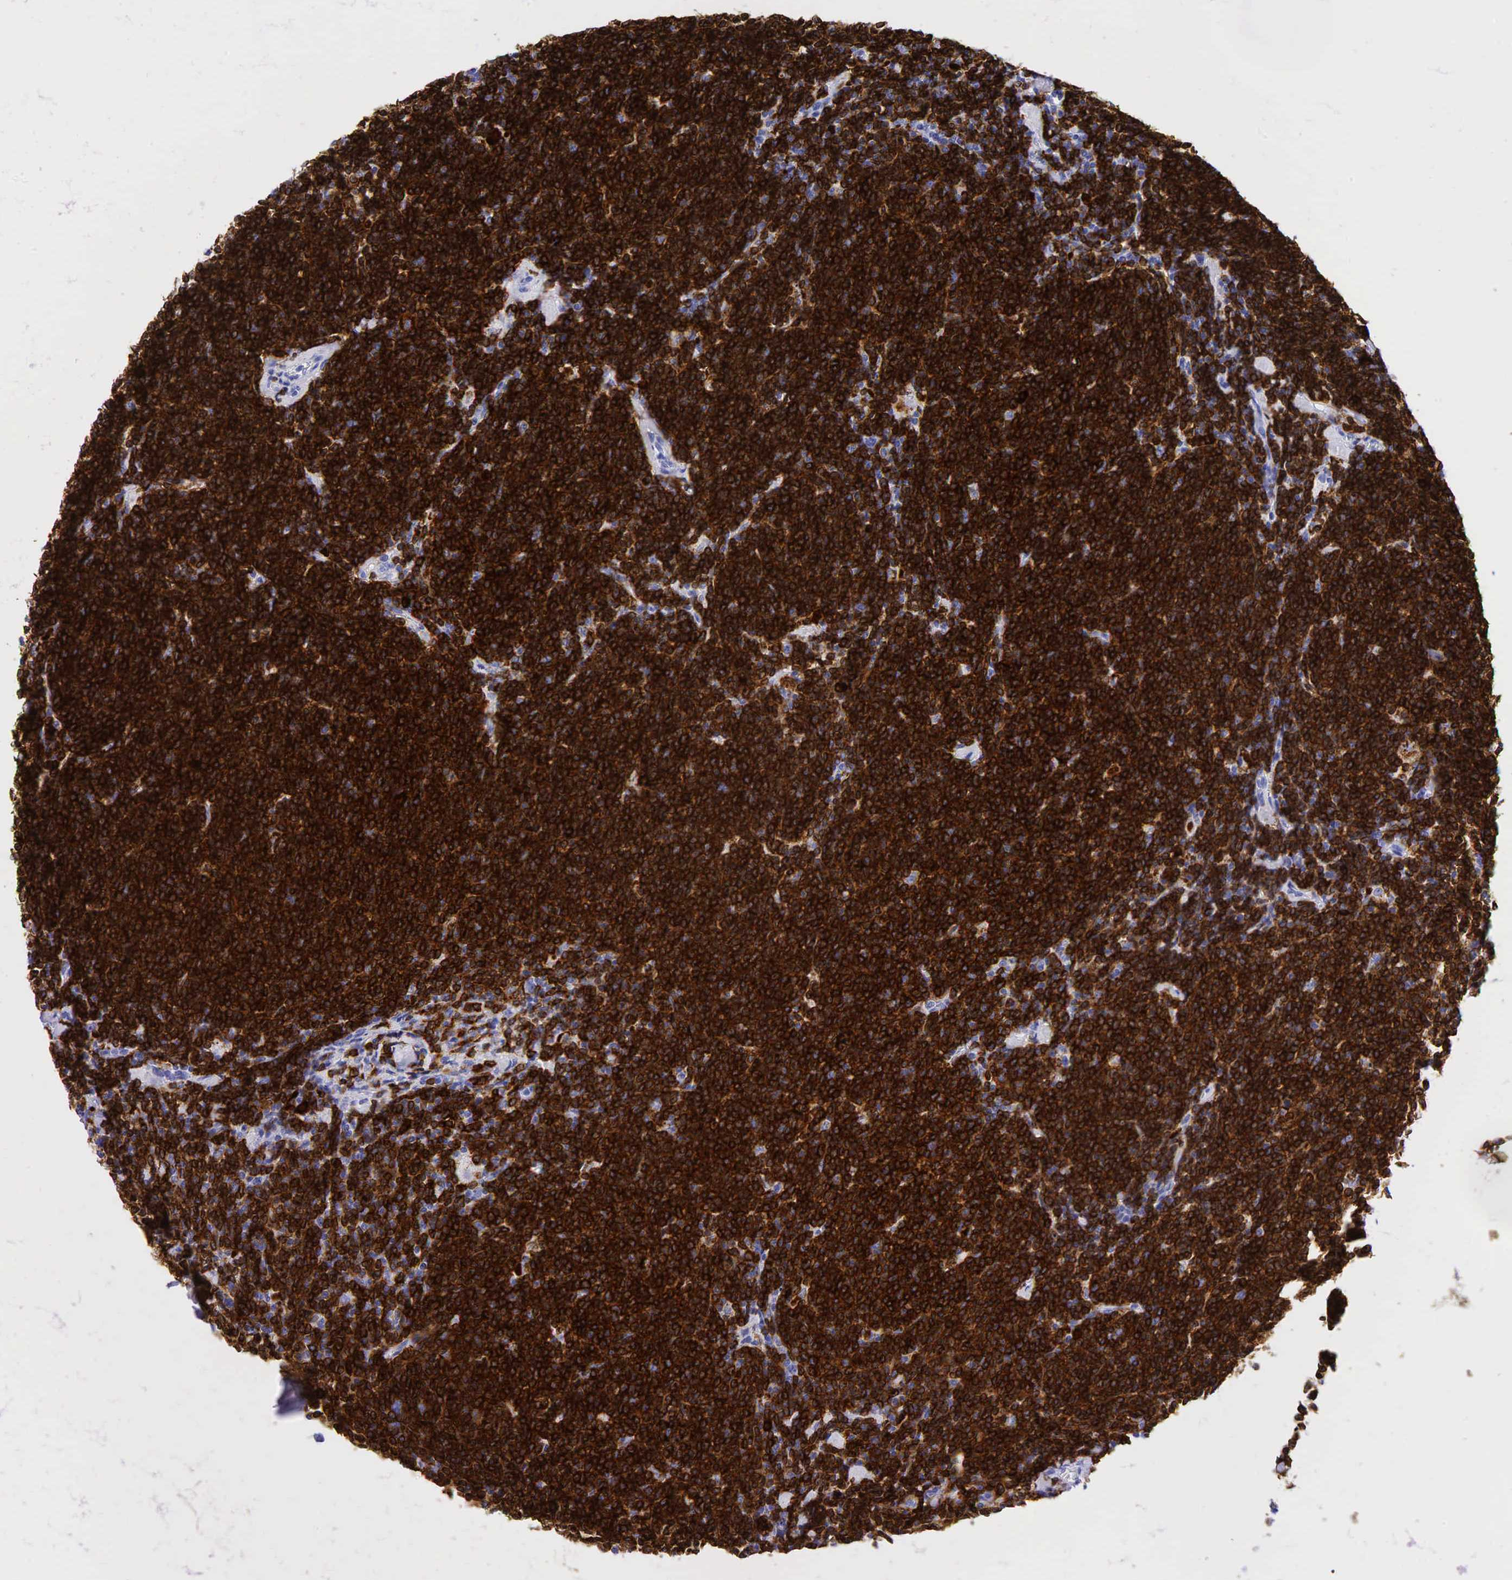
{"staining": {"intensity": "strong", "quantity": ">75%", "location": "cytoplasmic/membranous"}, "tissue": "lymphoma", "cell_type": "Tumor cells", "image_type": "cancer", "snomed": [{"axis": "morphology", "description": "Malignant lymphoma, non-Hodgkin's type, Low grade"}, {"axis": "topography", "description": "Lymph node"}], "caption": "This histopathology image displays malignant lymphoma, non-Hodgkin's type (low-grade) stained with IHC to label a protein in brown. The cytoplasmic/membranous of tumor cells show strong positivity for the protein. Nuclei are counter-stained blue.", "gene": "CD79A", "patient": {"sex": "male", "age": 65}}